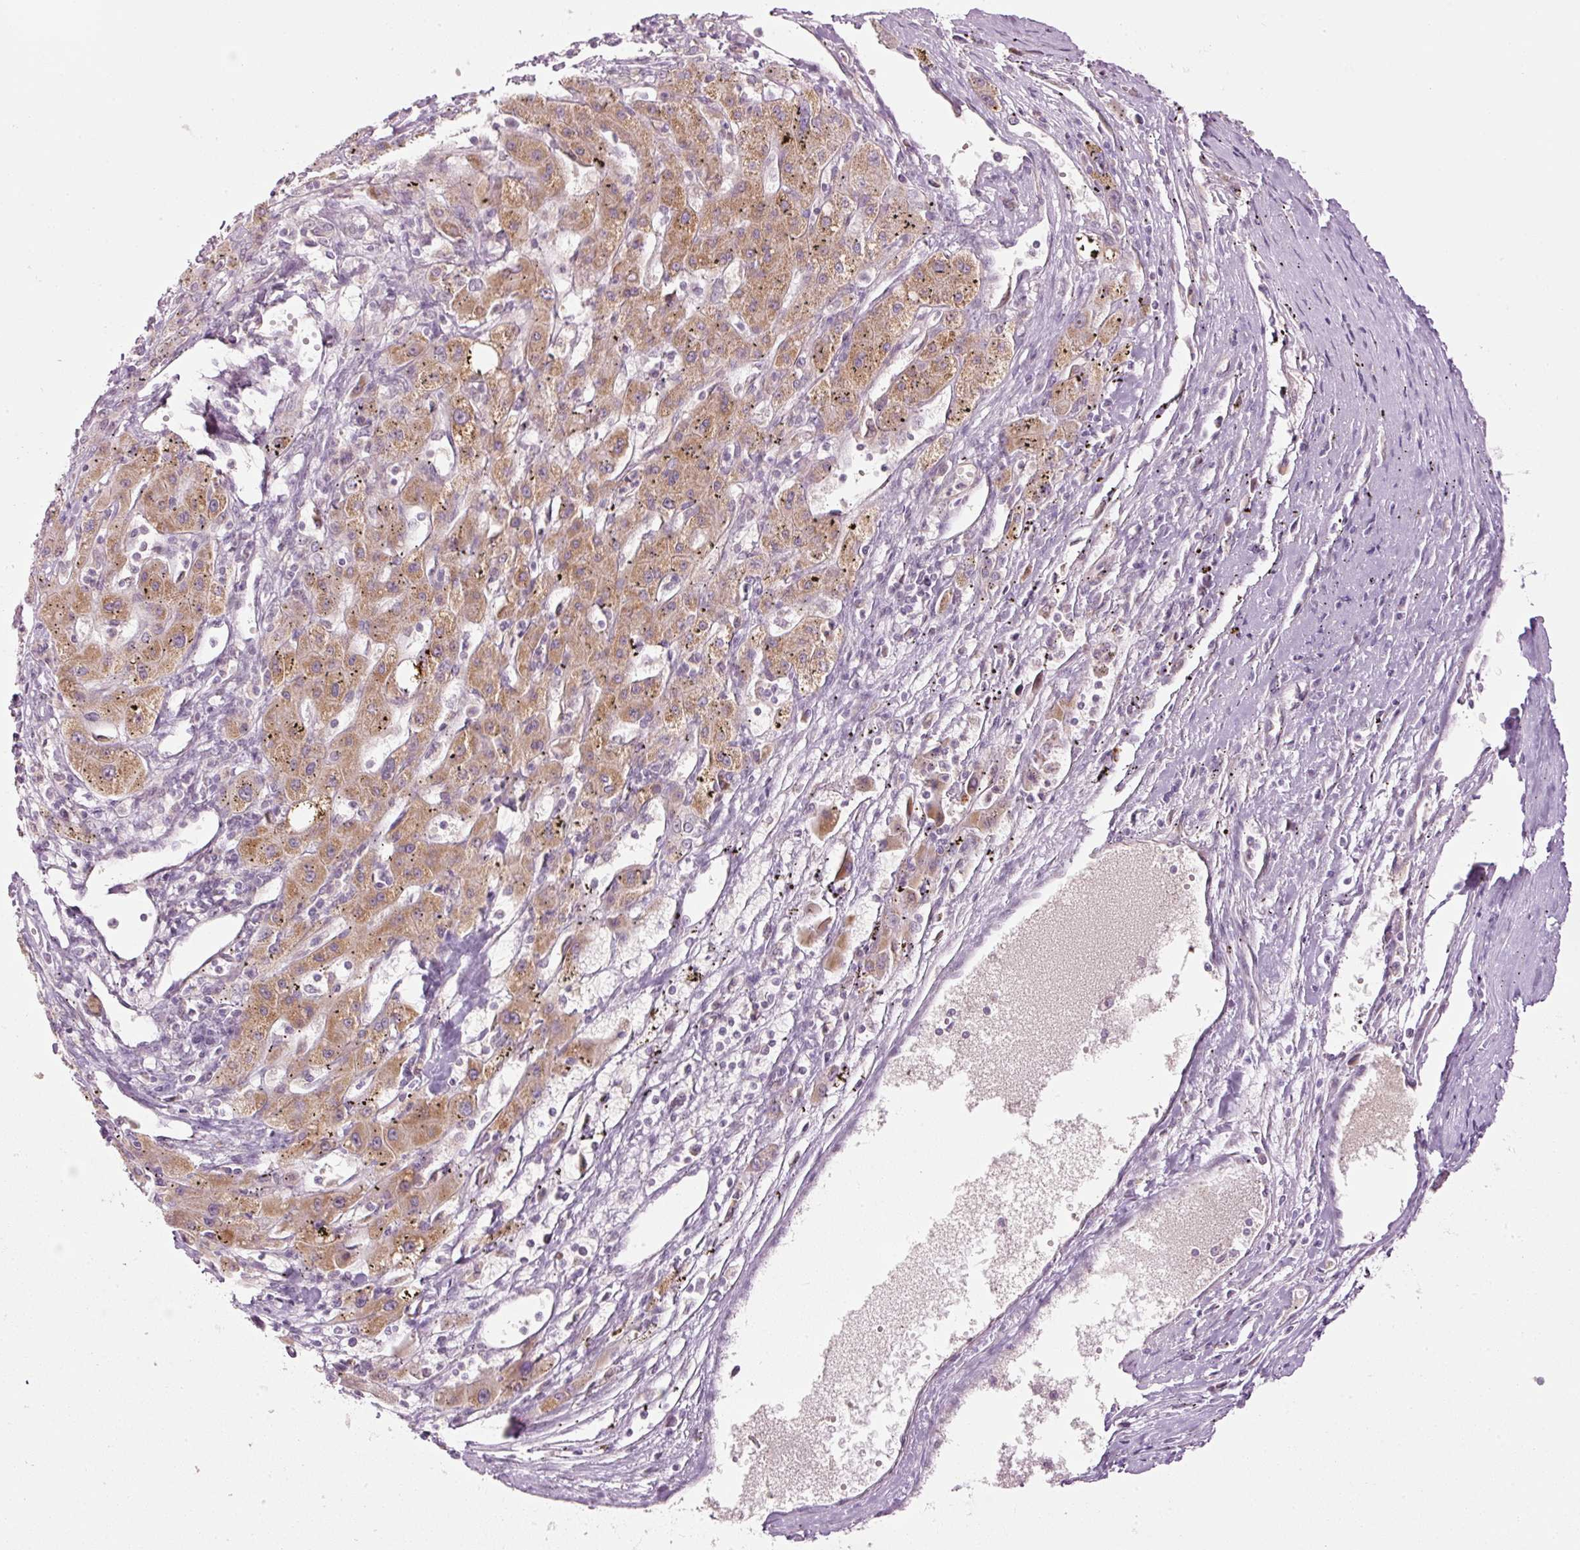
{"staining": {"intensity": "moderate", "quantity": ">75%", "location": "cytoplasmic/membranous"}, "tissue": "liver cancer", "cell_type": "Tumor cells", "image_type": "cancer", "snomed": [{"axis": "morphology", "description": "Carcinoma, Hepatocellular, NOS"}, {"axis": "topography", "description": "Liver"}], "caption": "An image showing moderate cytoplasmic/membranous positivity in approximately >75% of tumor cells in liver hepatocellular carcinoma, as visualized by brown immunohistochemical staining.", "gene": "CDC20B", "patient": {"sex": "male", "age": 72}}